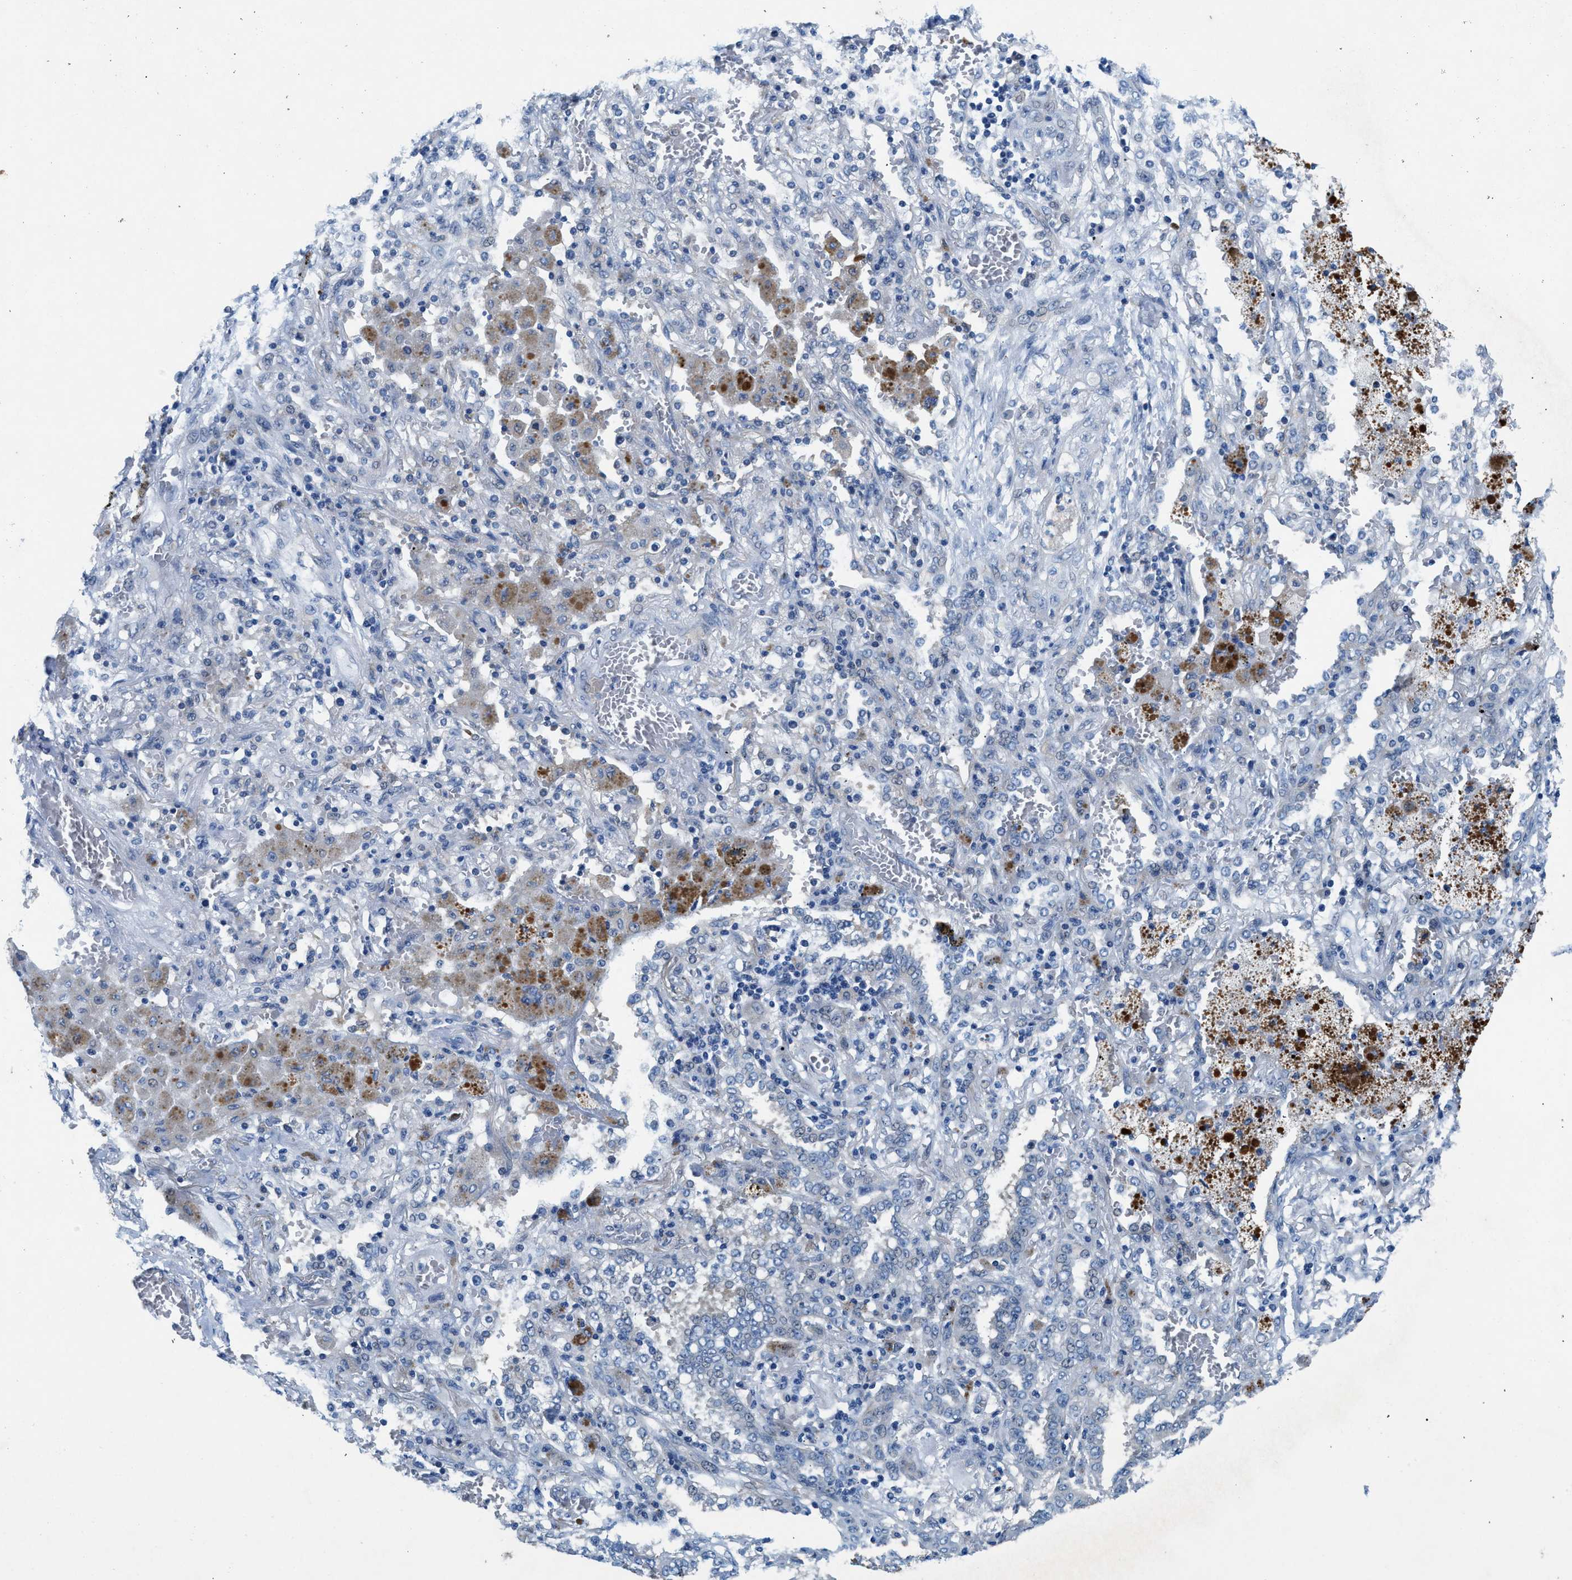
{"staining": {"intensity": "negative", "quantity": "none", "location": "none"}, "tissue": "lung cancer", "cell_type": "Tumor cells", "image_type": "cancer", "snomed": [{"axis": "morphology", "description": "Squamous cell carcinoma, NOS"}, {"axis": "topography", "description": "Lung"}], "caption": "An image of lung cancer stained for a protein exhibits no brown staining in tumor cells.", "gene": "COPS2", "patient": {"sex": "female", "age": 47}}